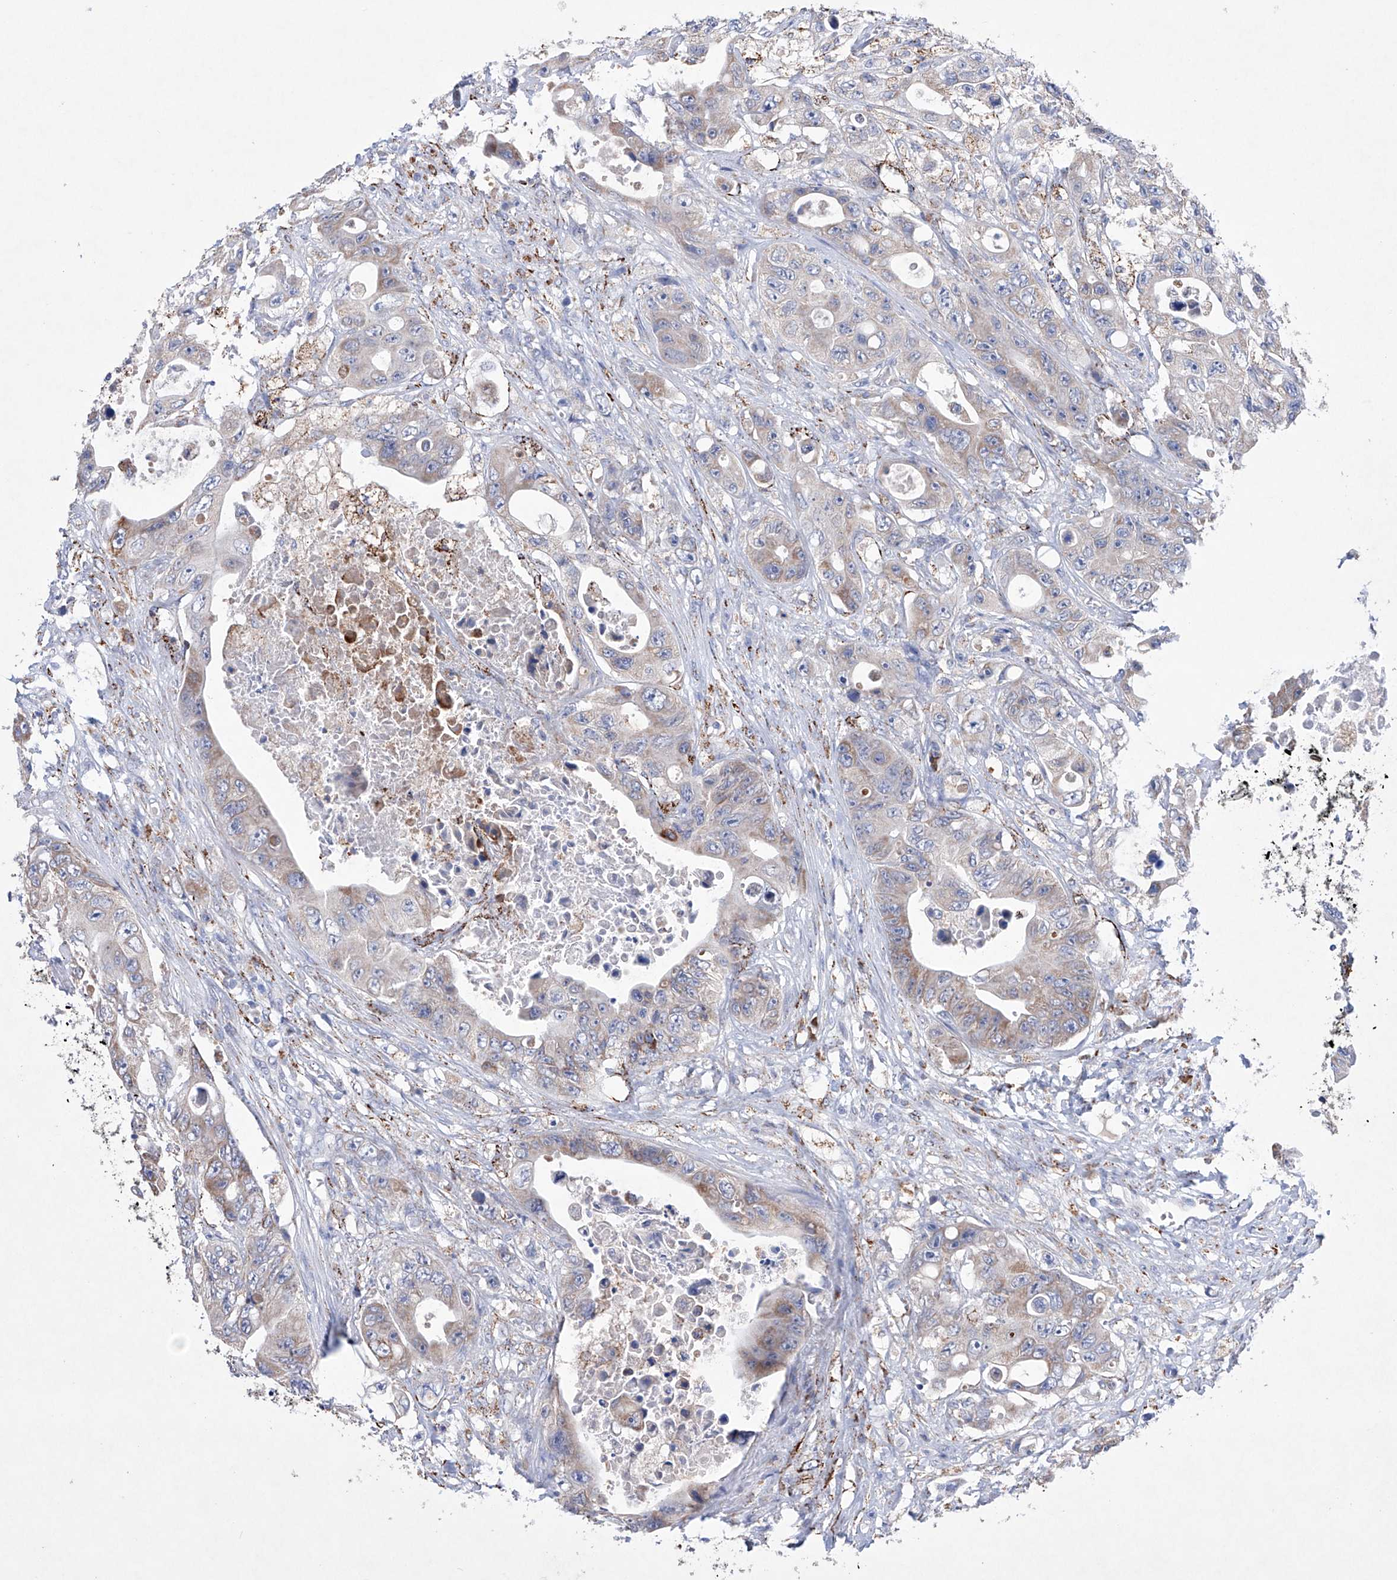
{"staining": {"intensity": "weak", "quantity": "25%-75%", "location": "cytoplasmic/membranous"}, "tissue": "colorectal cancer", "cell_type": "Tumor cells", "image_type": "cancer", "snomed": [{"axis": "morphology", "description": "Adenocarcinoma, NOS"}, {"axis": "topography", "description": "Colon"}], "caption": "This histopathology image reveals colorectal cancer stained with immunohistochemistry (IHC) to label a protein in brown. The cytoplasmic/membranous of tumor cells show weak positivity for the protein. Nuclei are counter-stained blue.", "gene": "NRROS", "patient": {"sex": "female", "age": 46}}